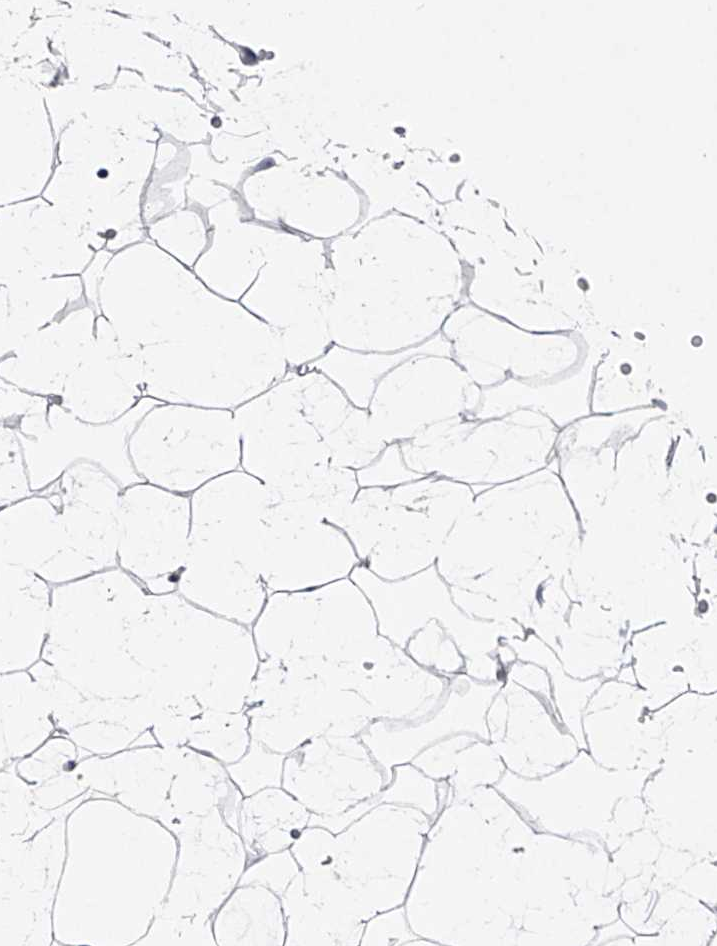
{"staining": {"intensity": "negative", "quantity": "none", "location": "none"}, "tissue": "adipose tissue", "cell_type": "Adipocytes", "image_type": "normal", "snomed": [{"axis": "morphology", "description": "Normal tissue, NOS"}, {"axis": "topography", "description": "Breast"}], "caption": "This is an IHC histopathology image of normal adipose tissue. There is no staining in adipocytes.", "gene": "ALG14", "patient": {"sex": "female", "age": 23}}